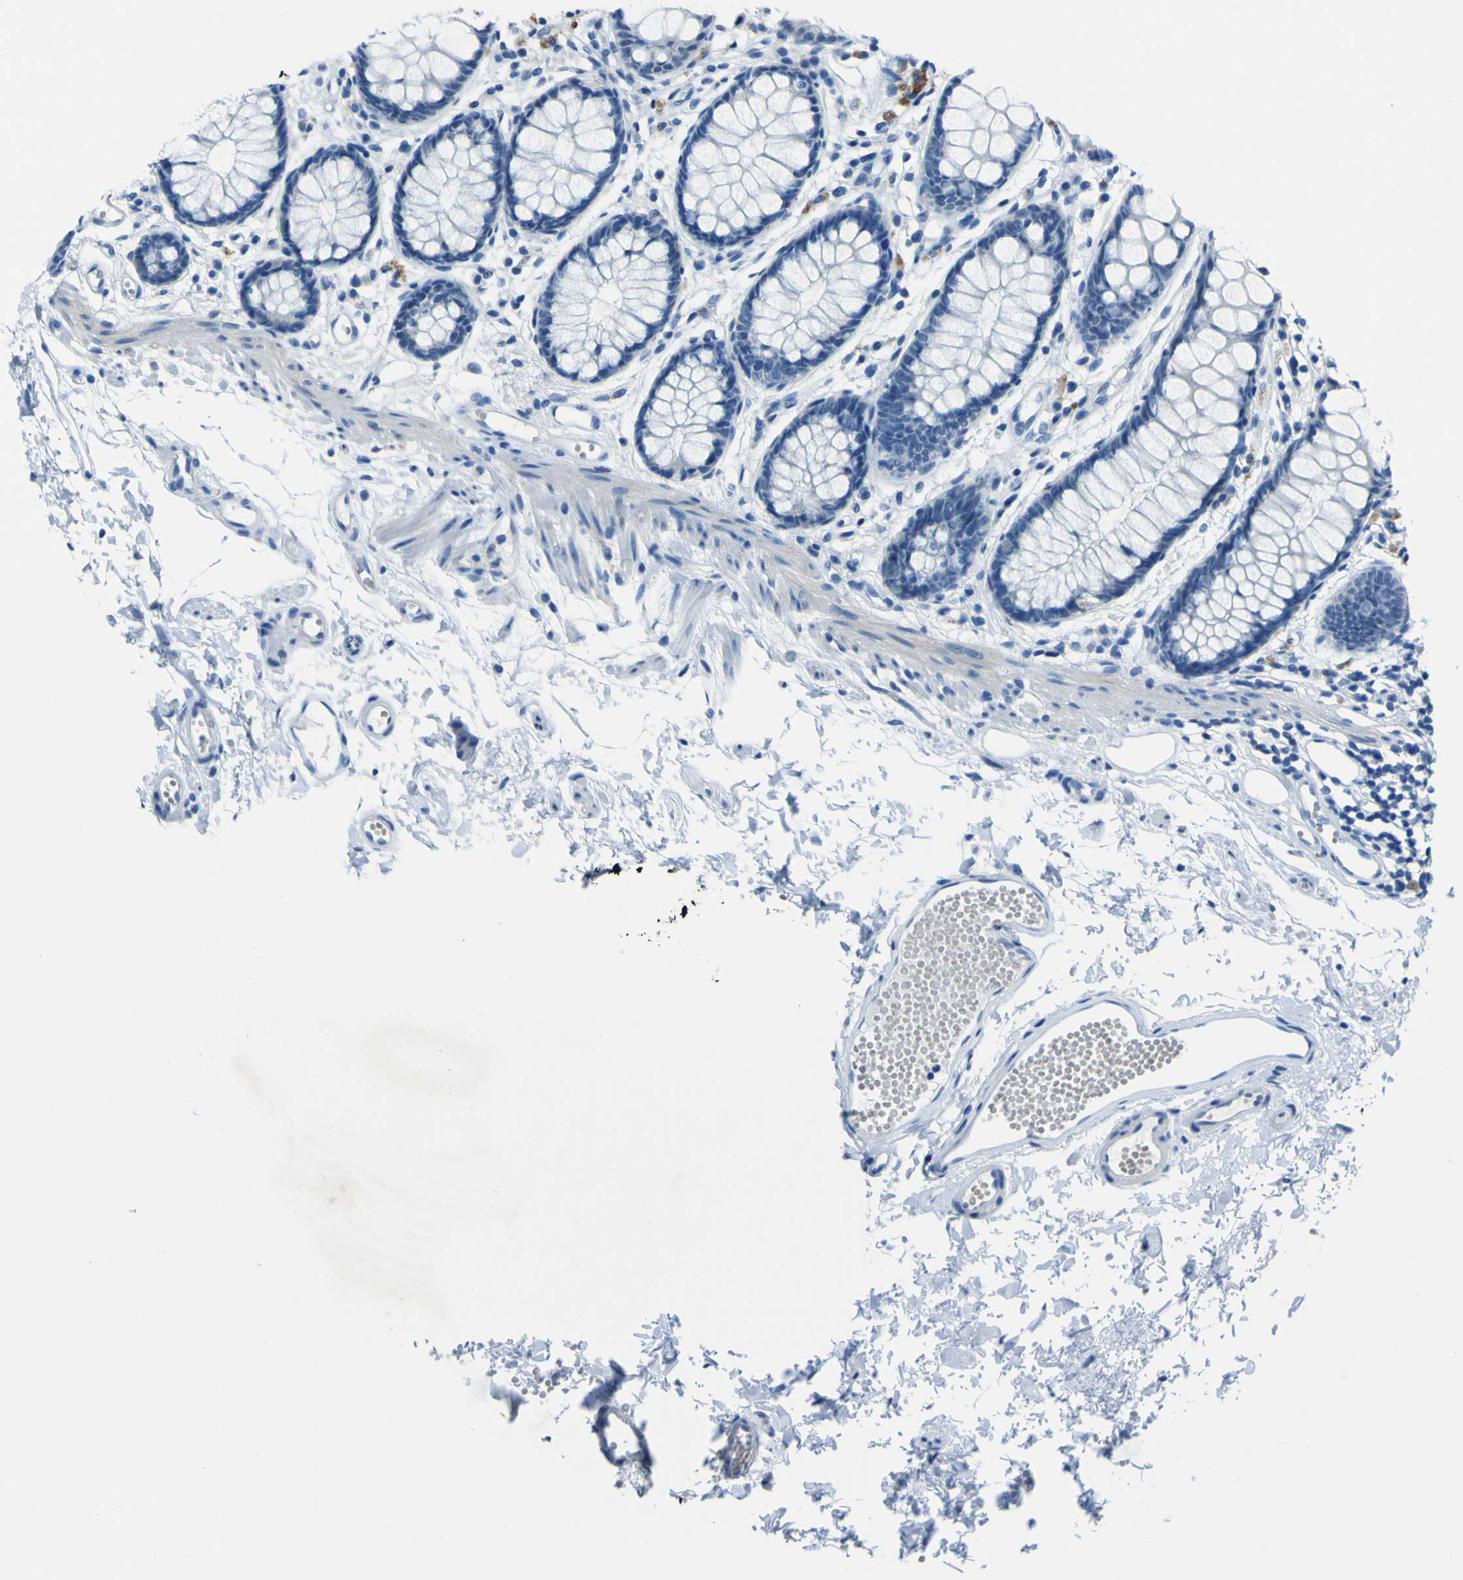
{"staining": {"intensity": "negative", "quantity": "none", "location": "none"}, "tissue": "rectum", "cell_type": "Glandular cells", "image_type": "normal", "snomed": [{"axis": "morphology", "description": "Normal tissue, NOS"}, {"axis": "topography", "description": "Rectum"}], "caption": "Rectum stained for a protein using IHC exhibits no positivity glandular cells.", "gene": "PHKG1", "patient": {"sex": "female", "age": 66}}